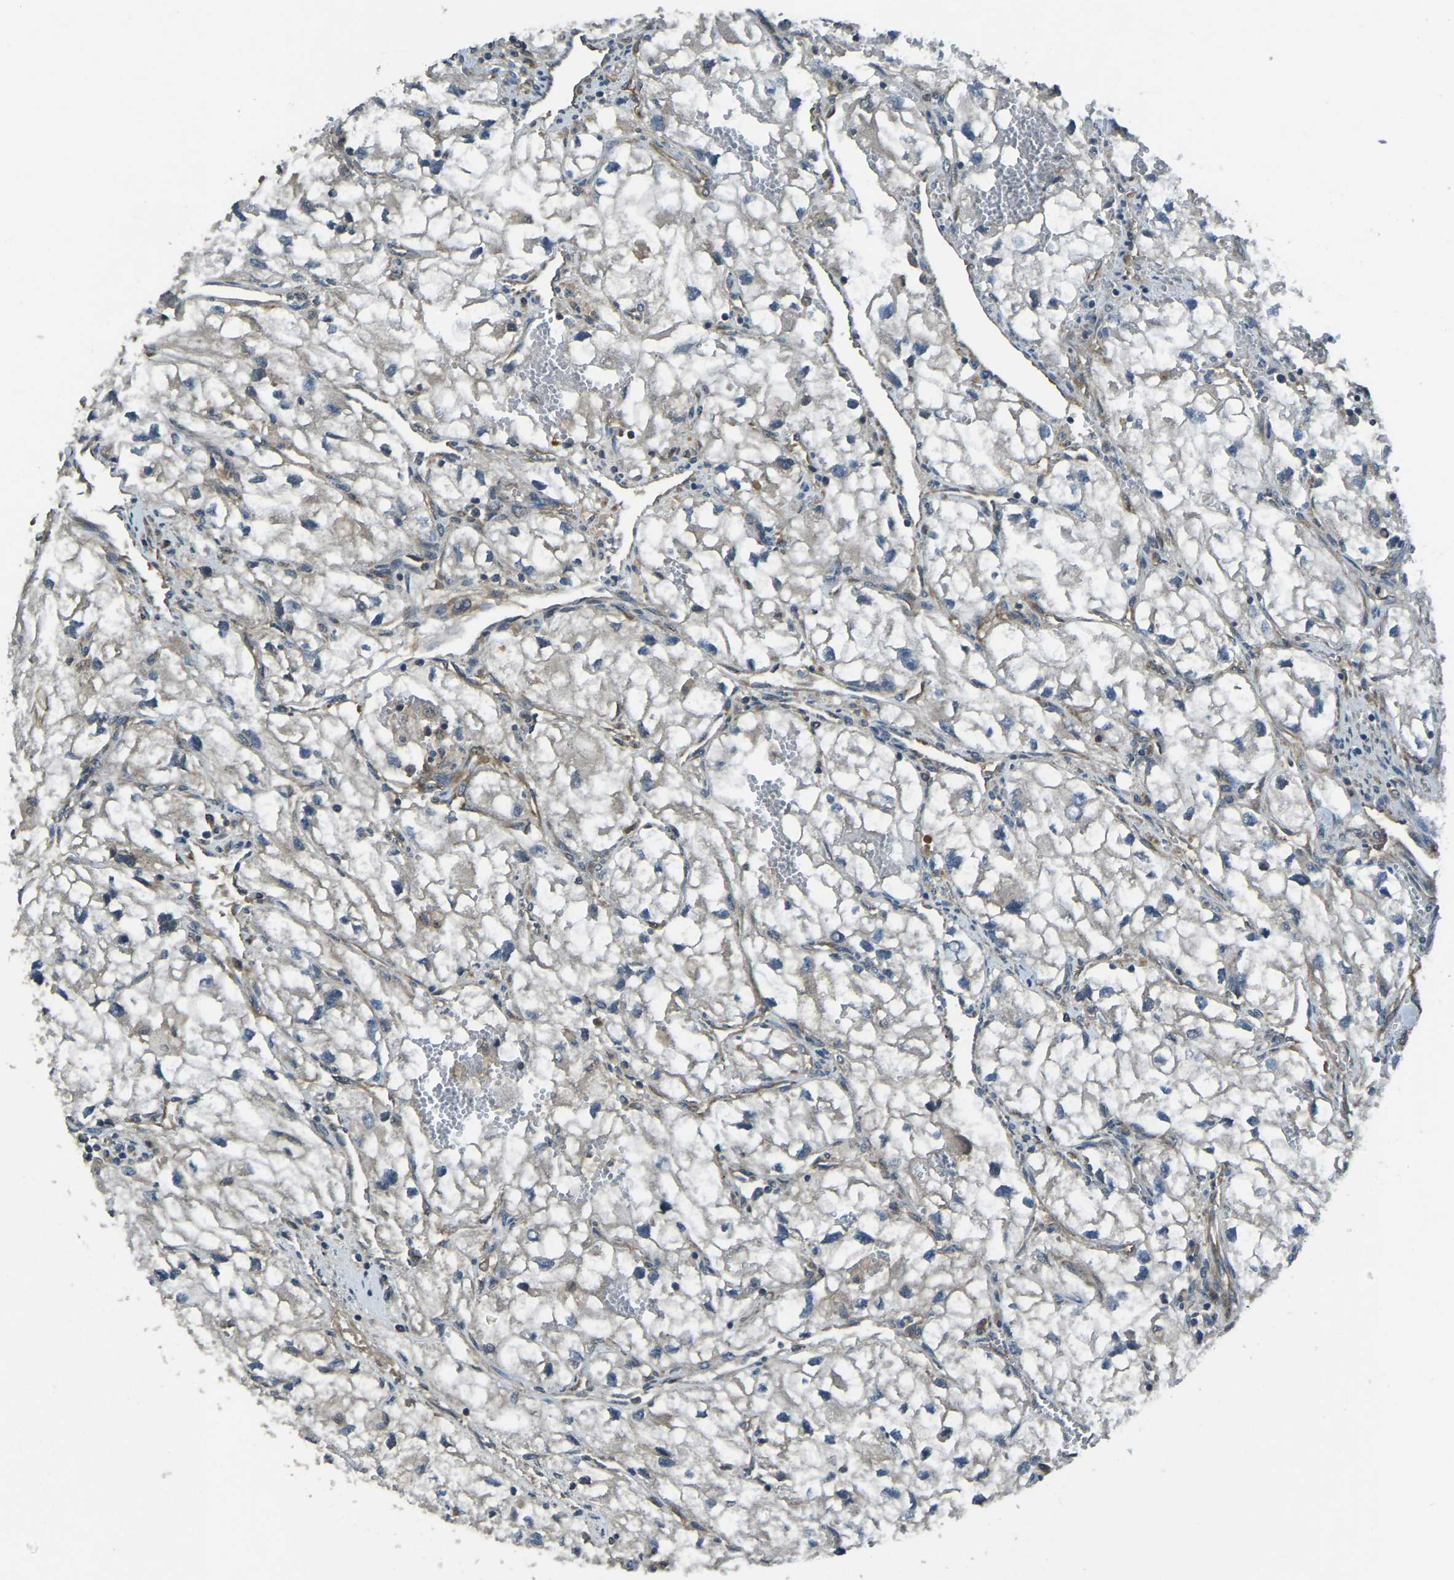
{"staining": {"intensity": "negative", "quantity": "none", "location": "none"}, "tissue": "renal cancer", "cell_type": "Tumor cells", "image_type": "cancer", "snomed": [{"axis": "morphology", "description": "Adenocarcinoma, NOS"}, {"axis": "topography", "description": "Kidney"}], "caption": "Immunohistochemistry image of neoplastic tissue: renal adenocarcinoma stained with DAB (3,3'-diaminobenzidine) reveals no significant protein positivity in tumor cells. (Brightfield microscopy of DAB (3,3'-diaminobenzidine) IHC at high magnification).", "gene": "AIMP1", "patient": {"sex": "female", "age": 70}}